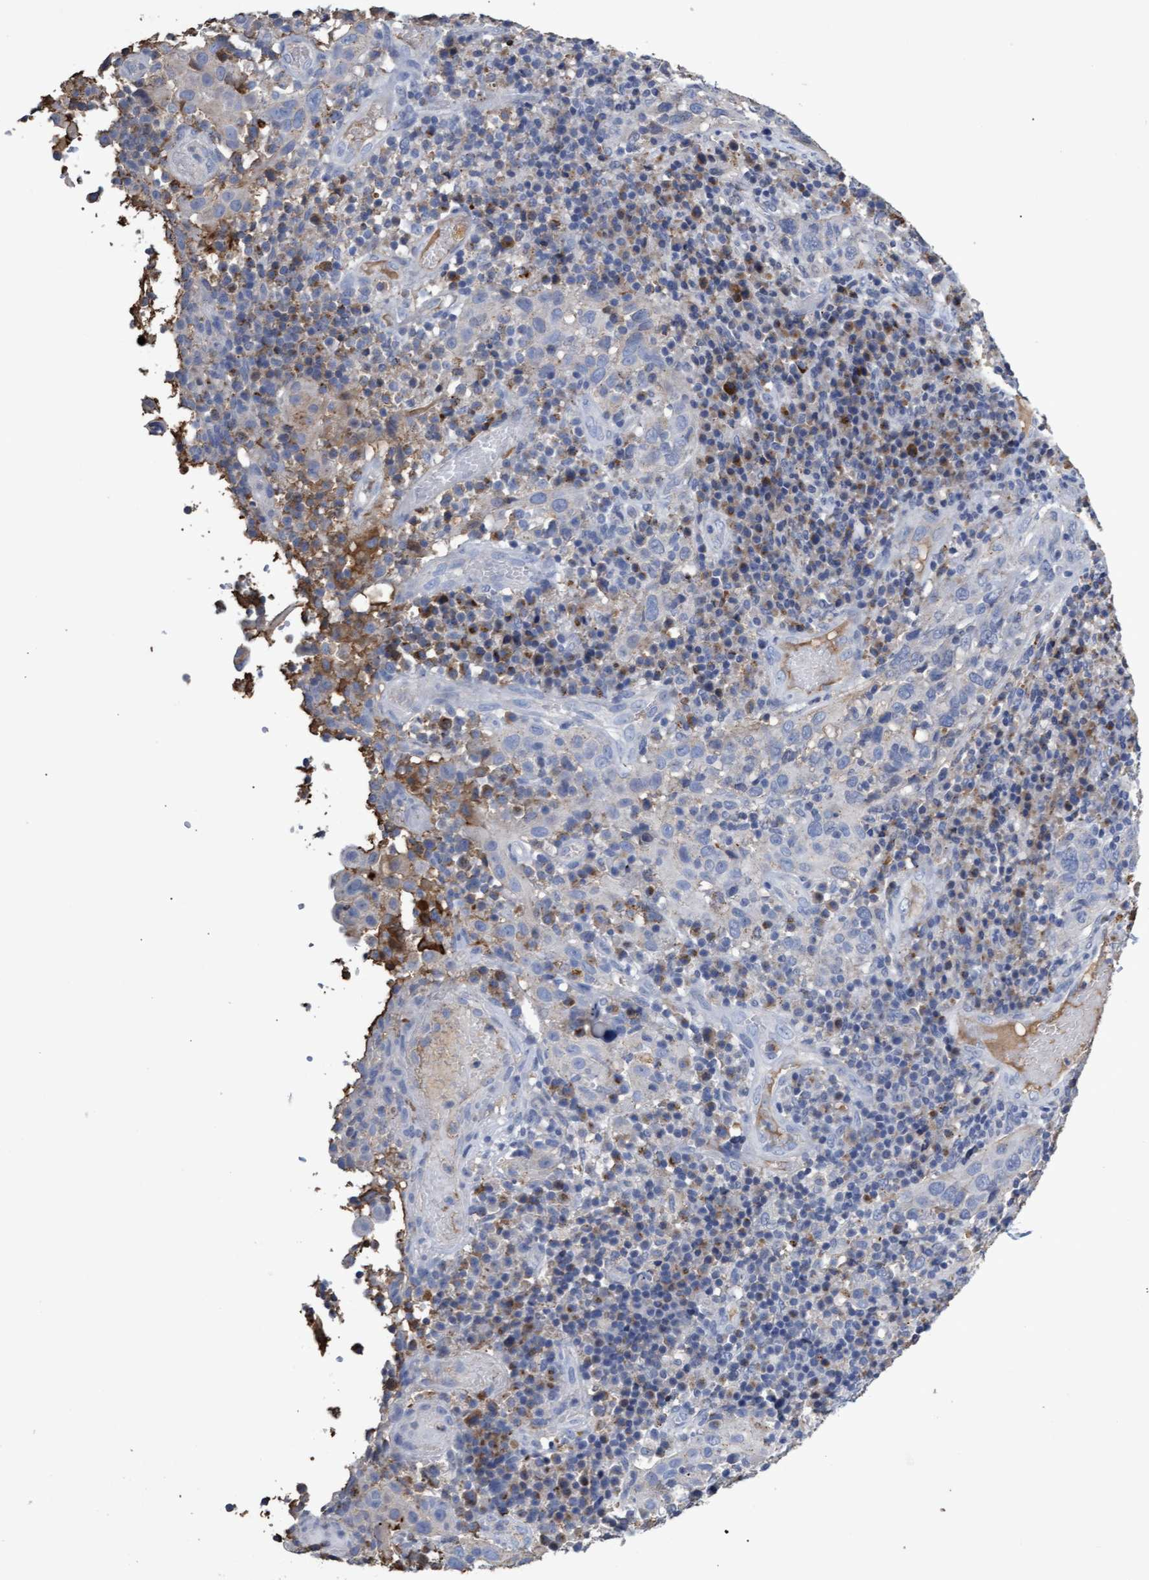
{"staining": {"intensity": "weak", "quantity": "<25%", "location": "cytoplasmic/membranous"}, "tissue": "cervical cancer", "cell_type": "Tumor cells", "image_type": "cancer", "snomed": [{"axis": "morphology", "description": "Squamous cell carcinoma, NOS"}, {"axis": "topography", "description": "Cervix"}], "caption": "A histopathology image of squamous cell carcinoma (cervical) stained for a protein exhibits no brown staining in tumor cells.", "gene": "GPR39", "patient": {"sex": "female", "age": 46}}